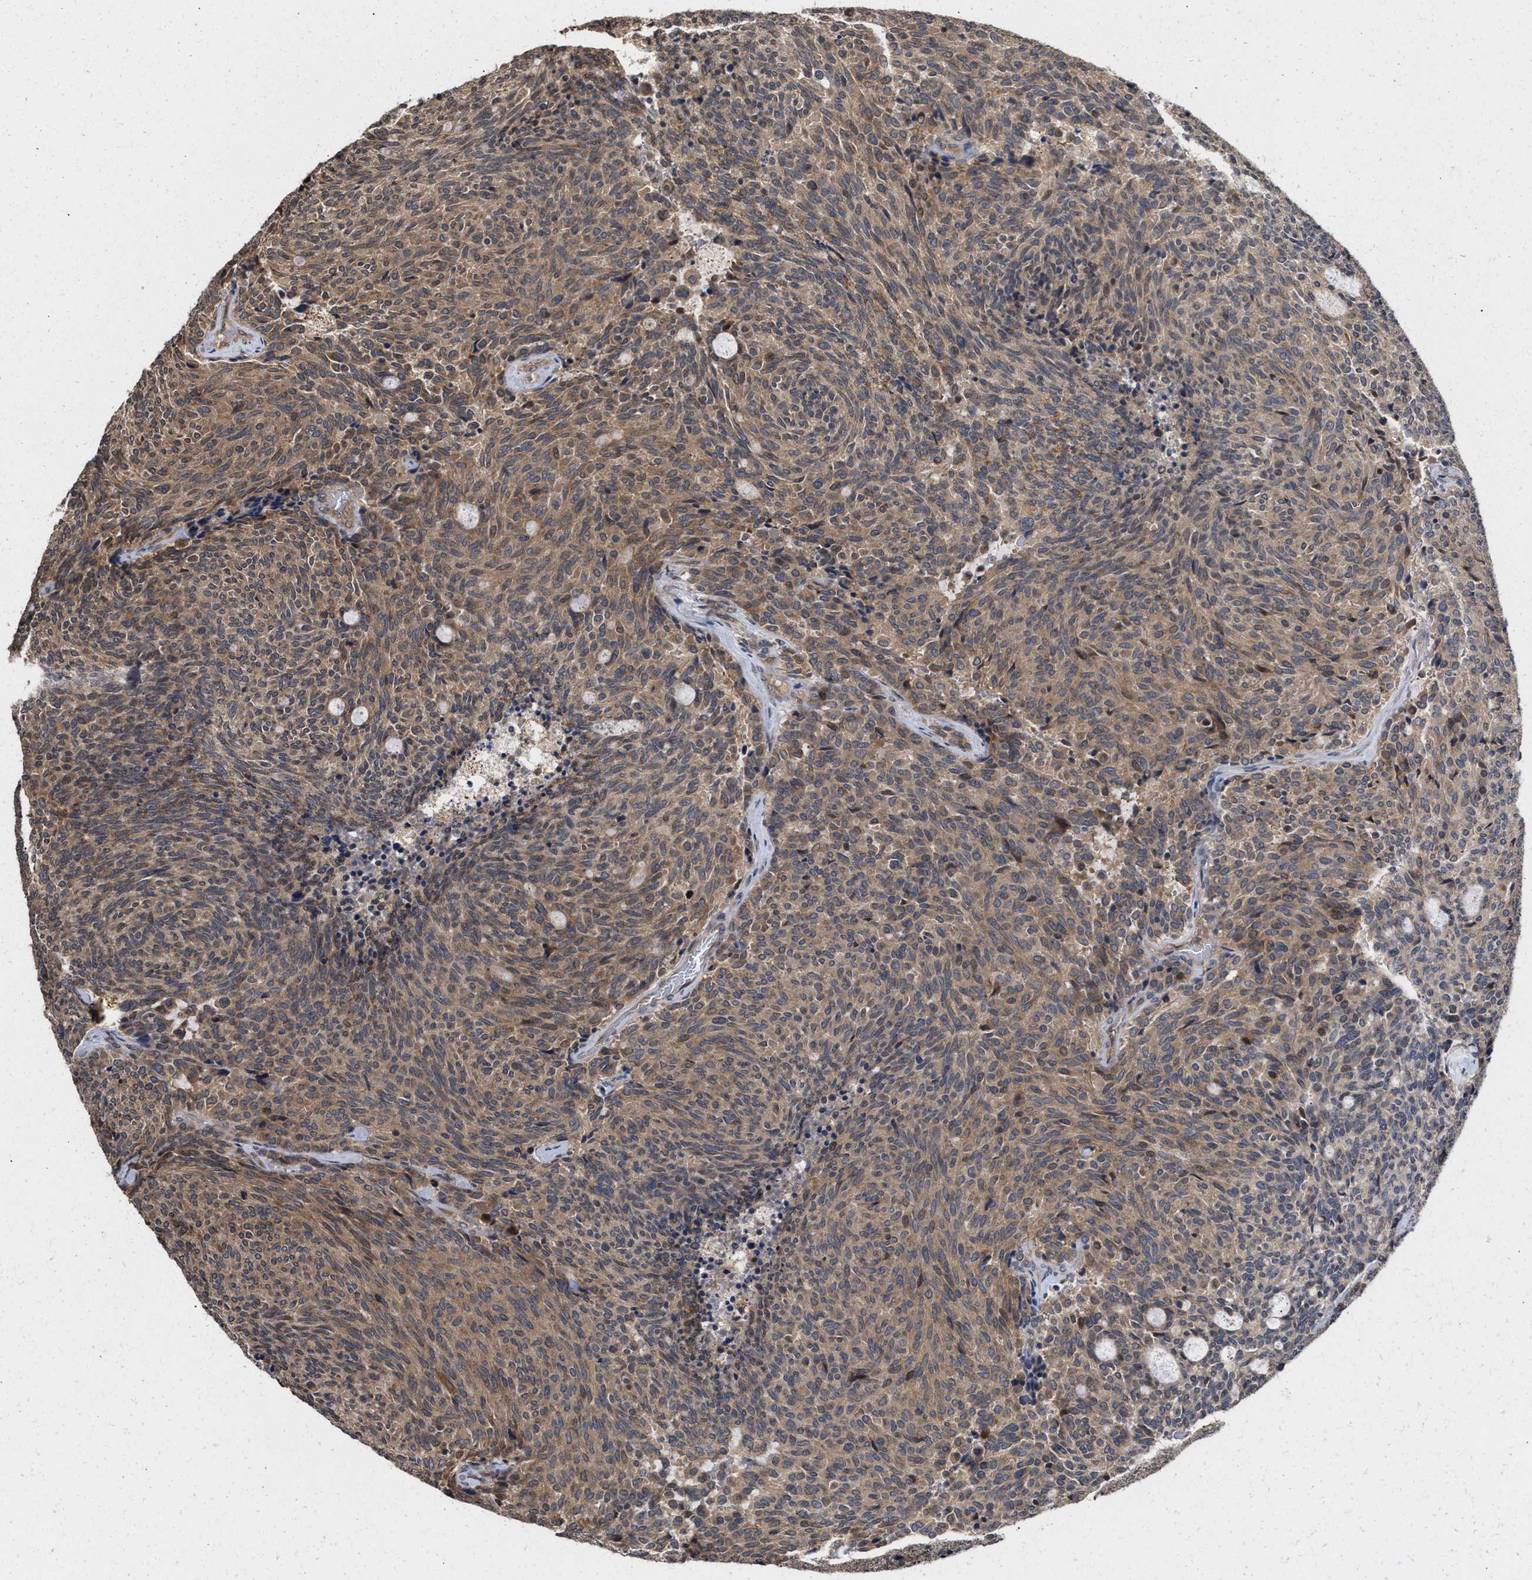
{"staining": {"intensity": "moderate", "quantity": ">75%", "location": "cytoplasmic/membranous"}, "tissue": "carcinoid", "cell_type": "Tumor cells", "image_type": "cancer", "snomed": [{"axis": "morphology", "description": "Carcinoid, malignant, NOS"}, {"axis": "topography", "description": "Pancreas"}], "caption": "Carcinoid tissue displays moderate cytoplasmic/membranous positivity in about >75% of tumor cells, visualized by immunohistochemistry. (DAB = brown stain, brightfield microscopy at high magnification).", "gene": "SAR1A", "patient": {"sex": "female", "age": 54}}